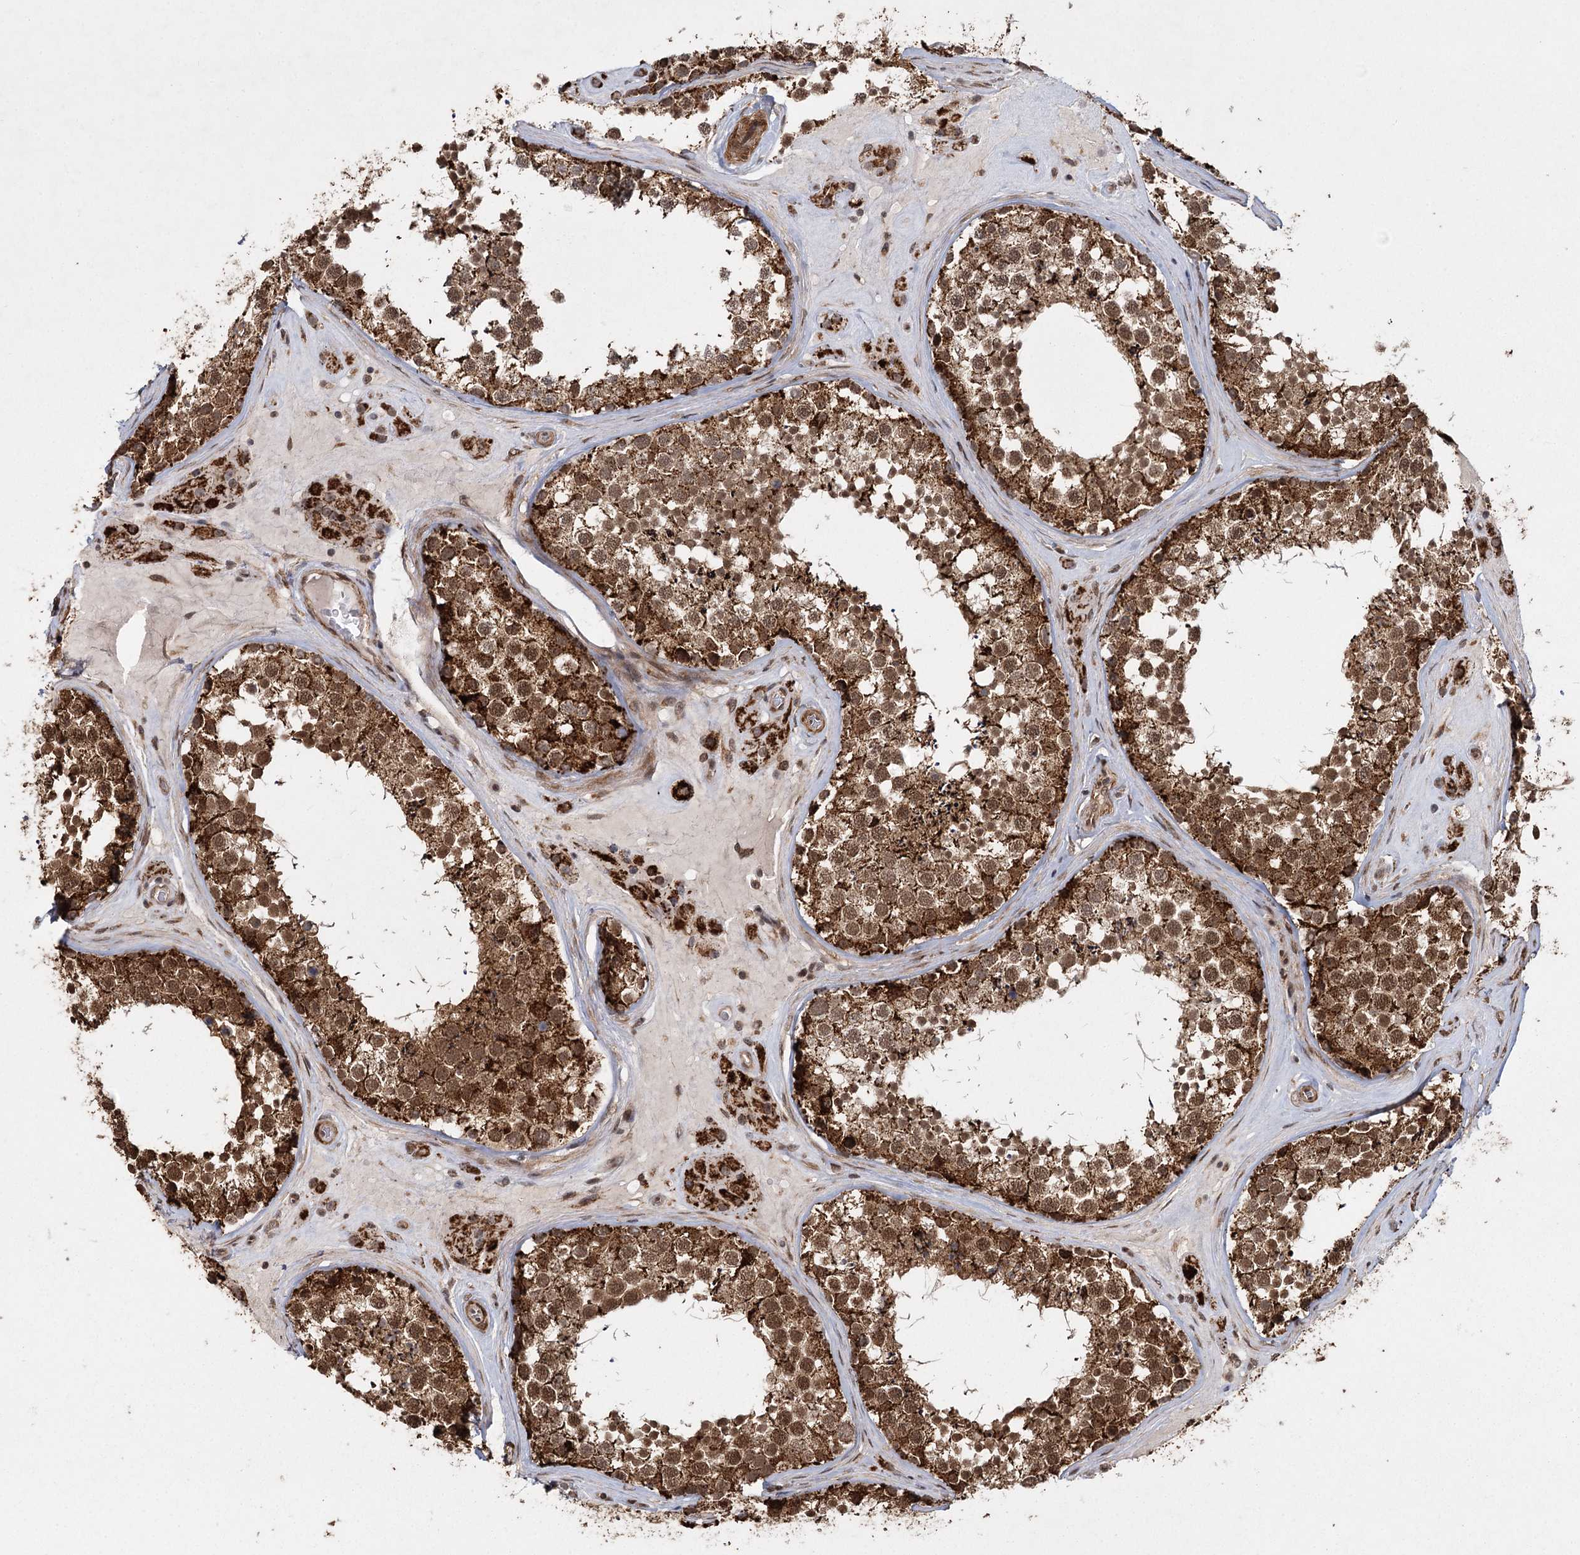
{"staining": {"intensity": "strong", "quantity": ">75%", "location": "cytoplasmic/membranous,nuclear"}, "tissue": "testis", "cell_type": "Cells in seminiferous ducts", "image_type": "normal", "snomed": [{"axis": "morphology", "description": "Normal tissue, NOS"}, {"axis": "topography", "description": "Testis"}], "caption": "IHC micrograph of unremarkable human testis stained for a protein (brown), which demonstrates high levels of strong cytoplasmic/membranous,nuclear staining in approximately >75% of cells in seminiferous ducts.", "gene": "ZCCHC24", "patient": {"sex": "male", "age": 46}}